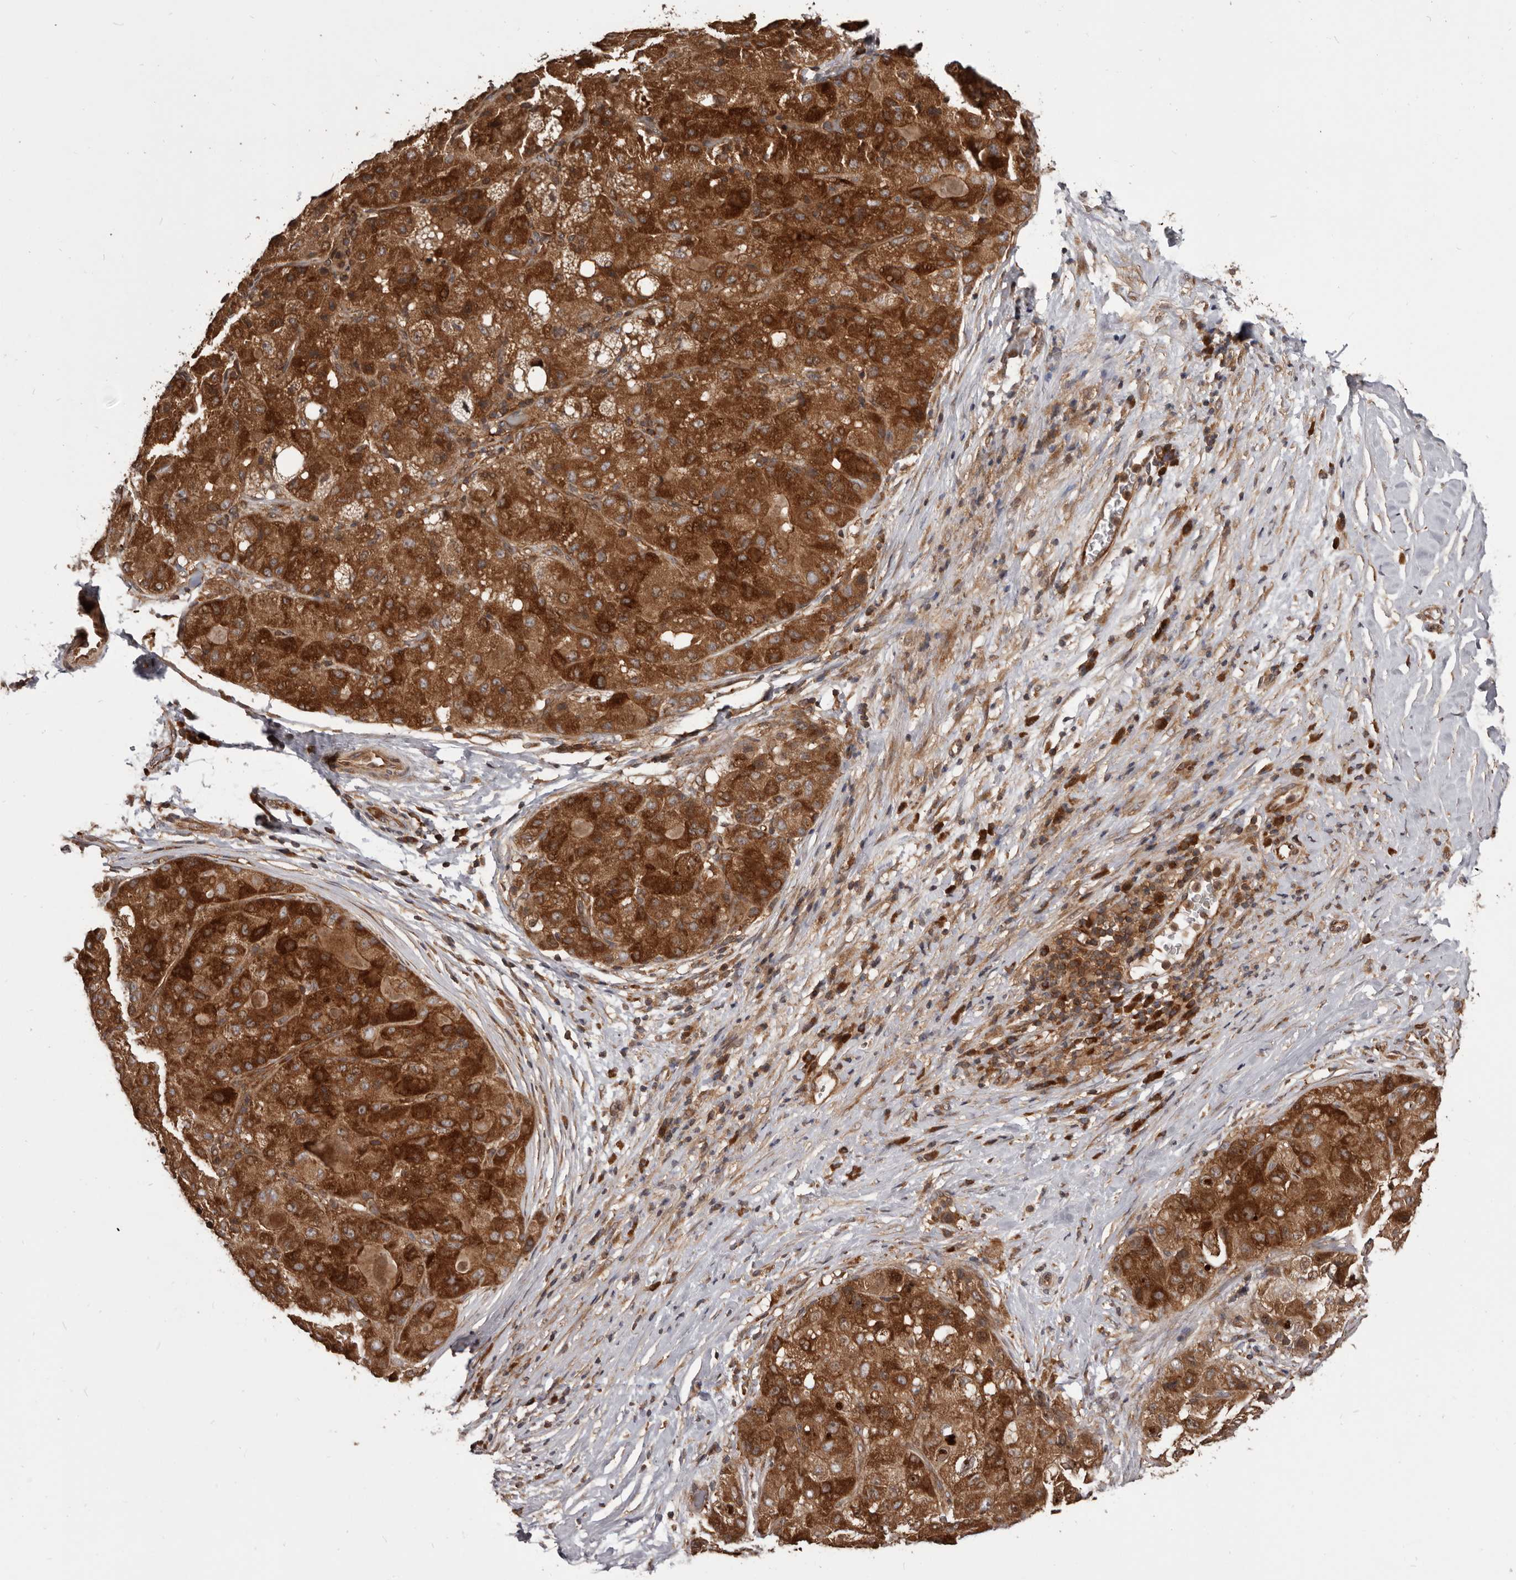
{"staining": {"intensity": "strong", "quantity": ">75%", "location": "cytoplasmic/membranous"}, "tissue": "liver cancer", "cell_type": "Tumor cells", "image_type": "cancer", "snomed": [{"axis": "morphology", "description": "Carcinoma, Hepatocellular, NOS"}, {"axis": "topography", "description": "Liver"}], "caption": "A histopathology image of hepatocellular carcinoma (liver) stained for a protein displays strong cytoplasmic/membranous brown staining in tumor cells. Nuclei are stained in blue.", "gene": "HBS1L", "patient": {"sex": "male", "age": 80}}